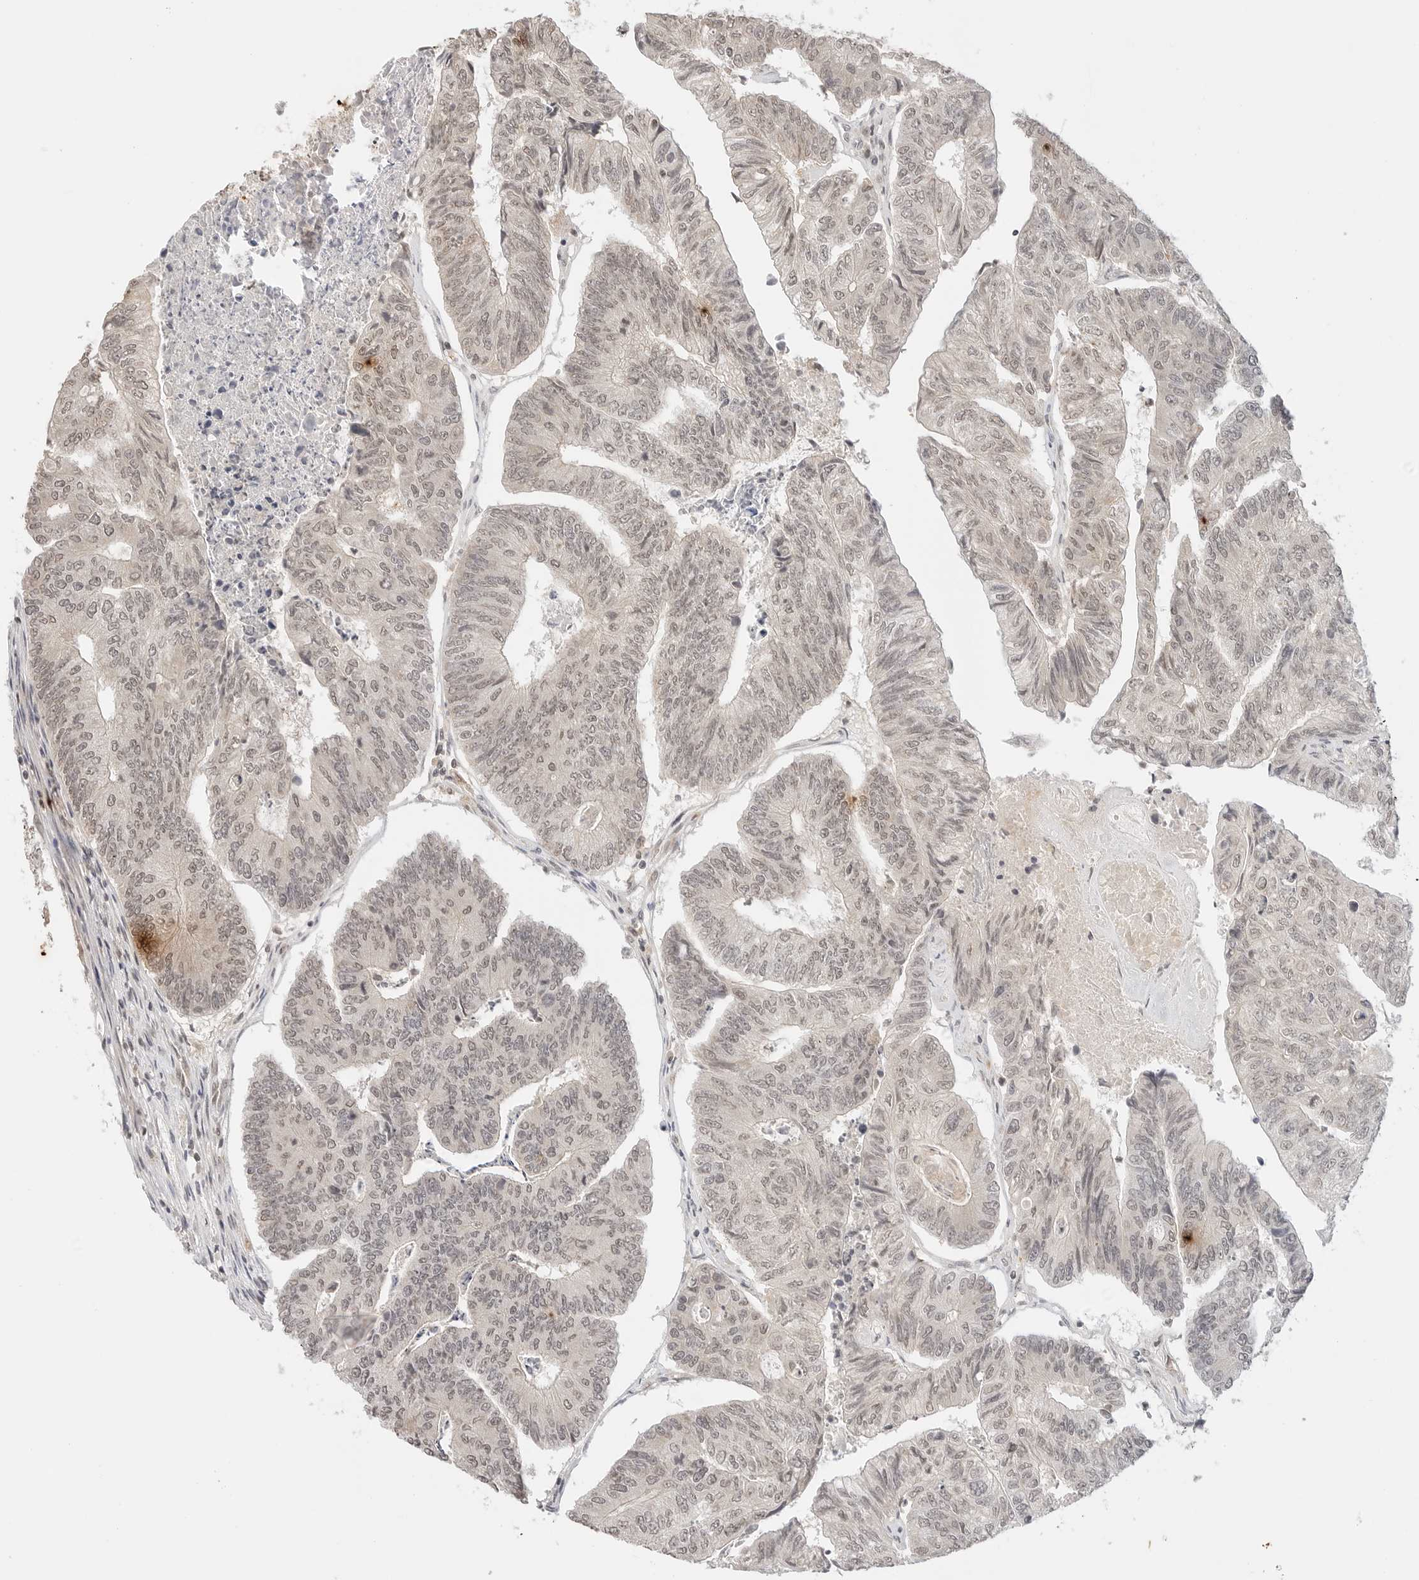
{"staining": {"intensity": "weak", "quantity": "25%-75%", "location": "nuclear"}, "tissue": "colorectal cancer", "cell_type": "Tumor cells", "image_type": "cancer", "snomed": [{"axis": "morphology", "description": "Adenocarcinoma, NOS"}, {"axis": "topography", "description": "Colon"}], "caption": "Protein staining of adenocarcinoma (colorectal) tissue demonstrates weak nuclear positivity in approximately 25%-75% of tumor cells.", "gene": "GPR34", "patient": {"sex": "female", "age": 67}}